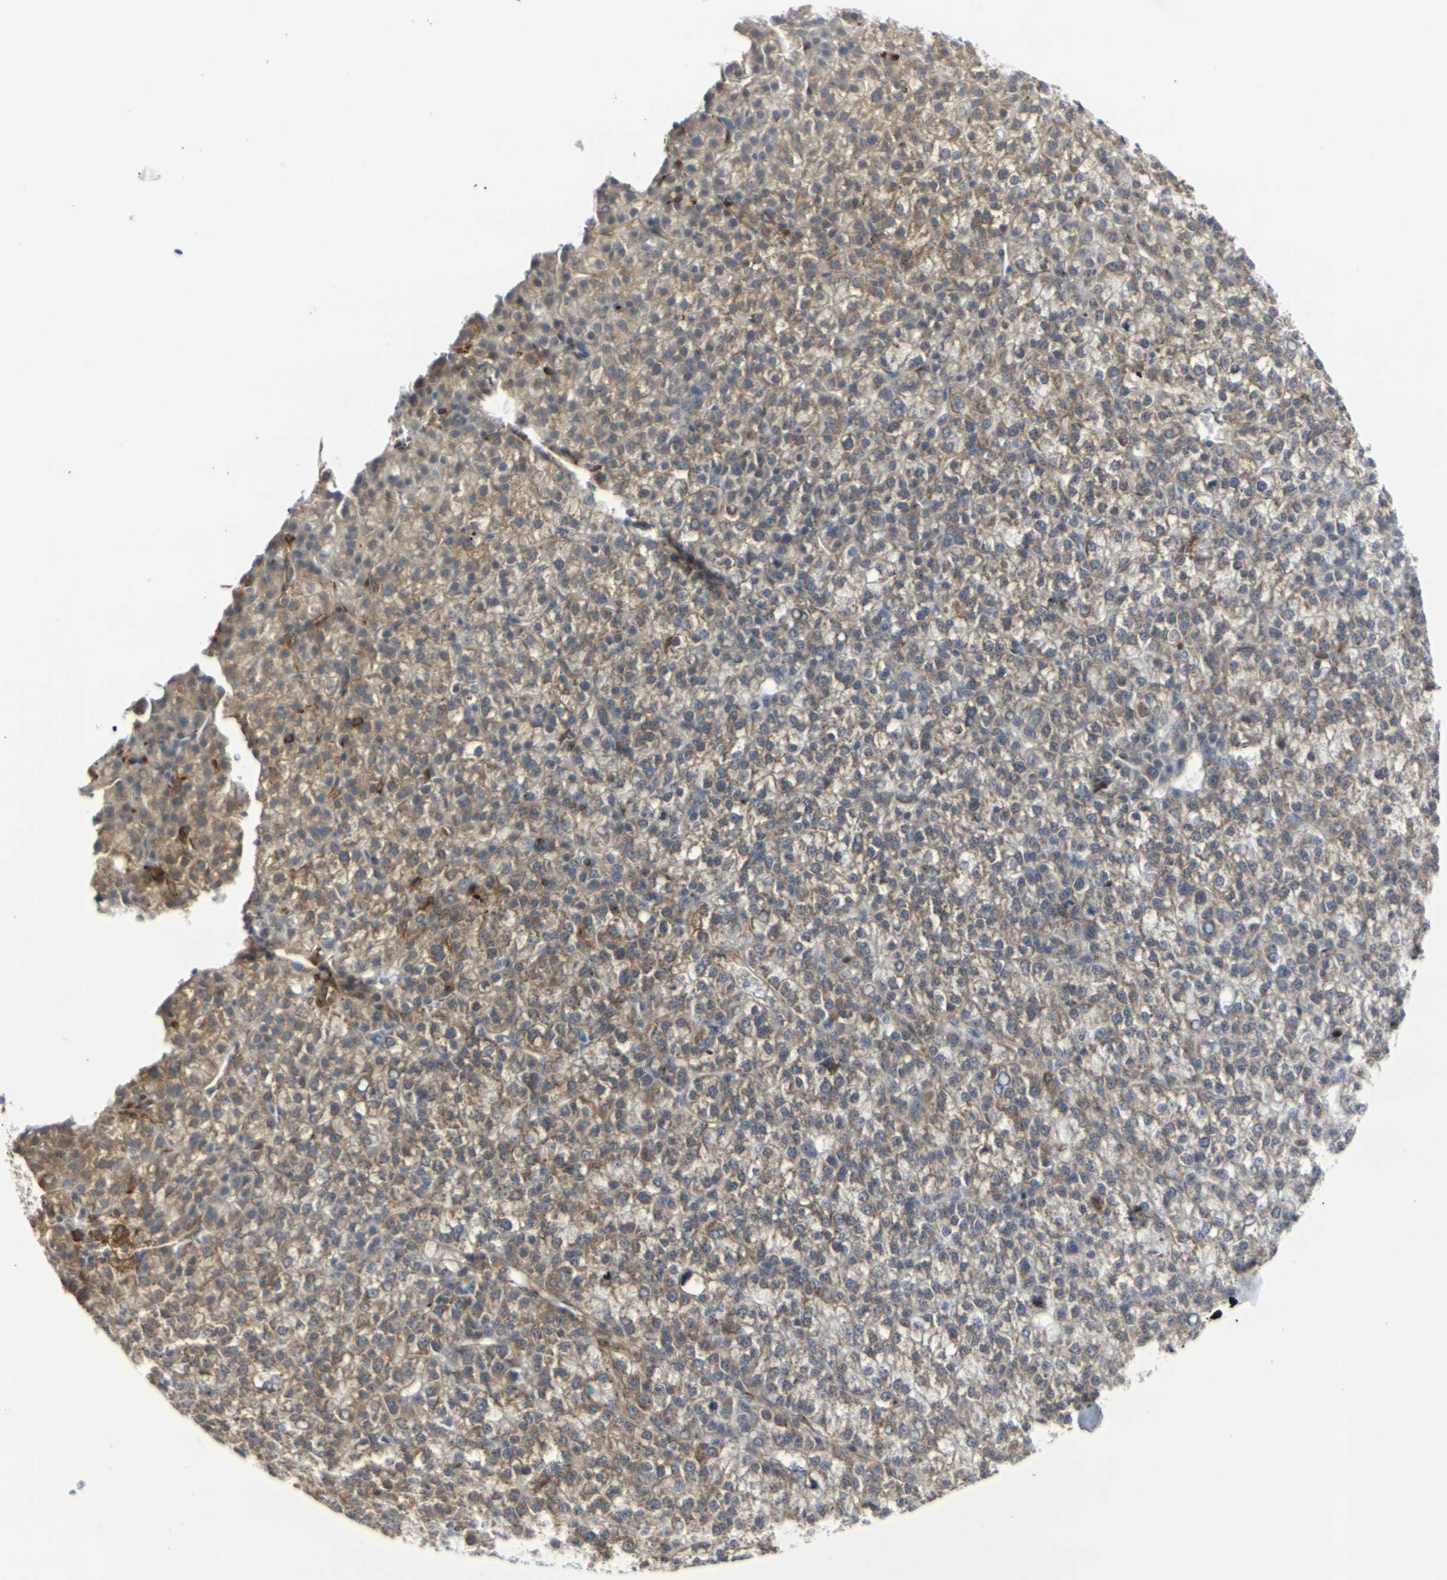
{"staining": {"intensity": "weak", "quantity": "25%-75%", "location": "cytoplasmic/membranous"}, "tissue": "liver cancer", "cell_type": "Tumor cells", "image_type": "cancer", "snomed": [{"axis": "morphology", "description": "Carcinoma, Hepatocellular, NOS"}, {"axis": "topography", "description": "Liver"}], "caption": "Liver cancer tissue exhibits weak cytoplasmic/membranous staining in approximately 25%-75% of tumor cells", "gene": "MYOF", "patient": {"sex": "female", "age": 58}}